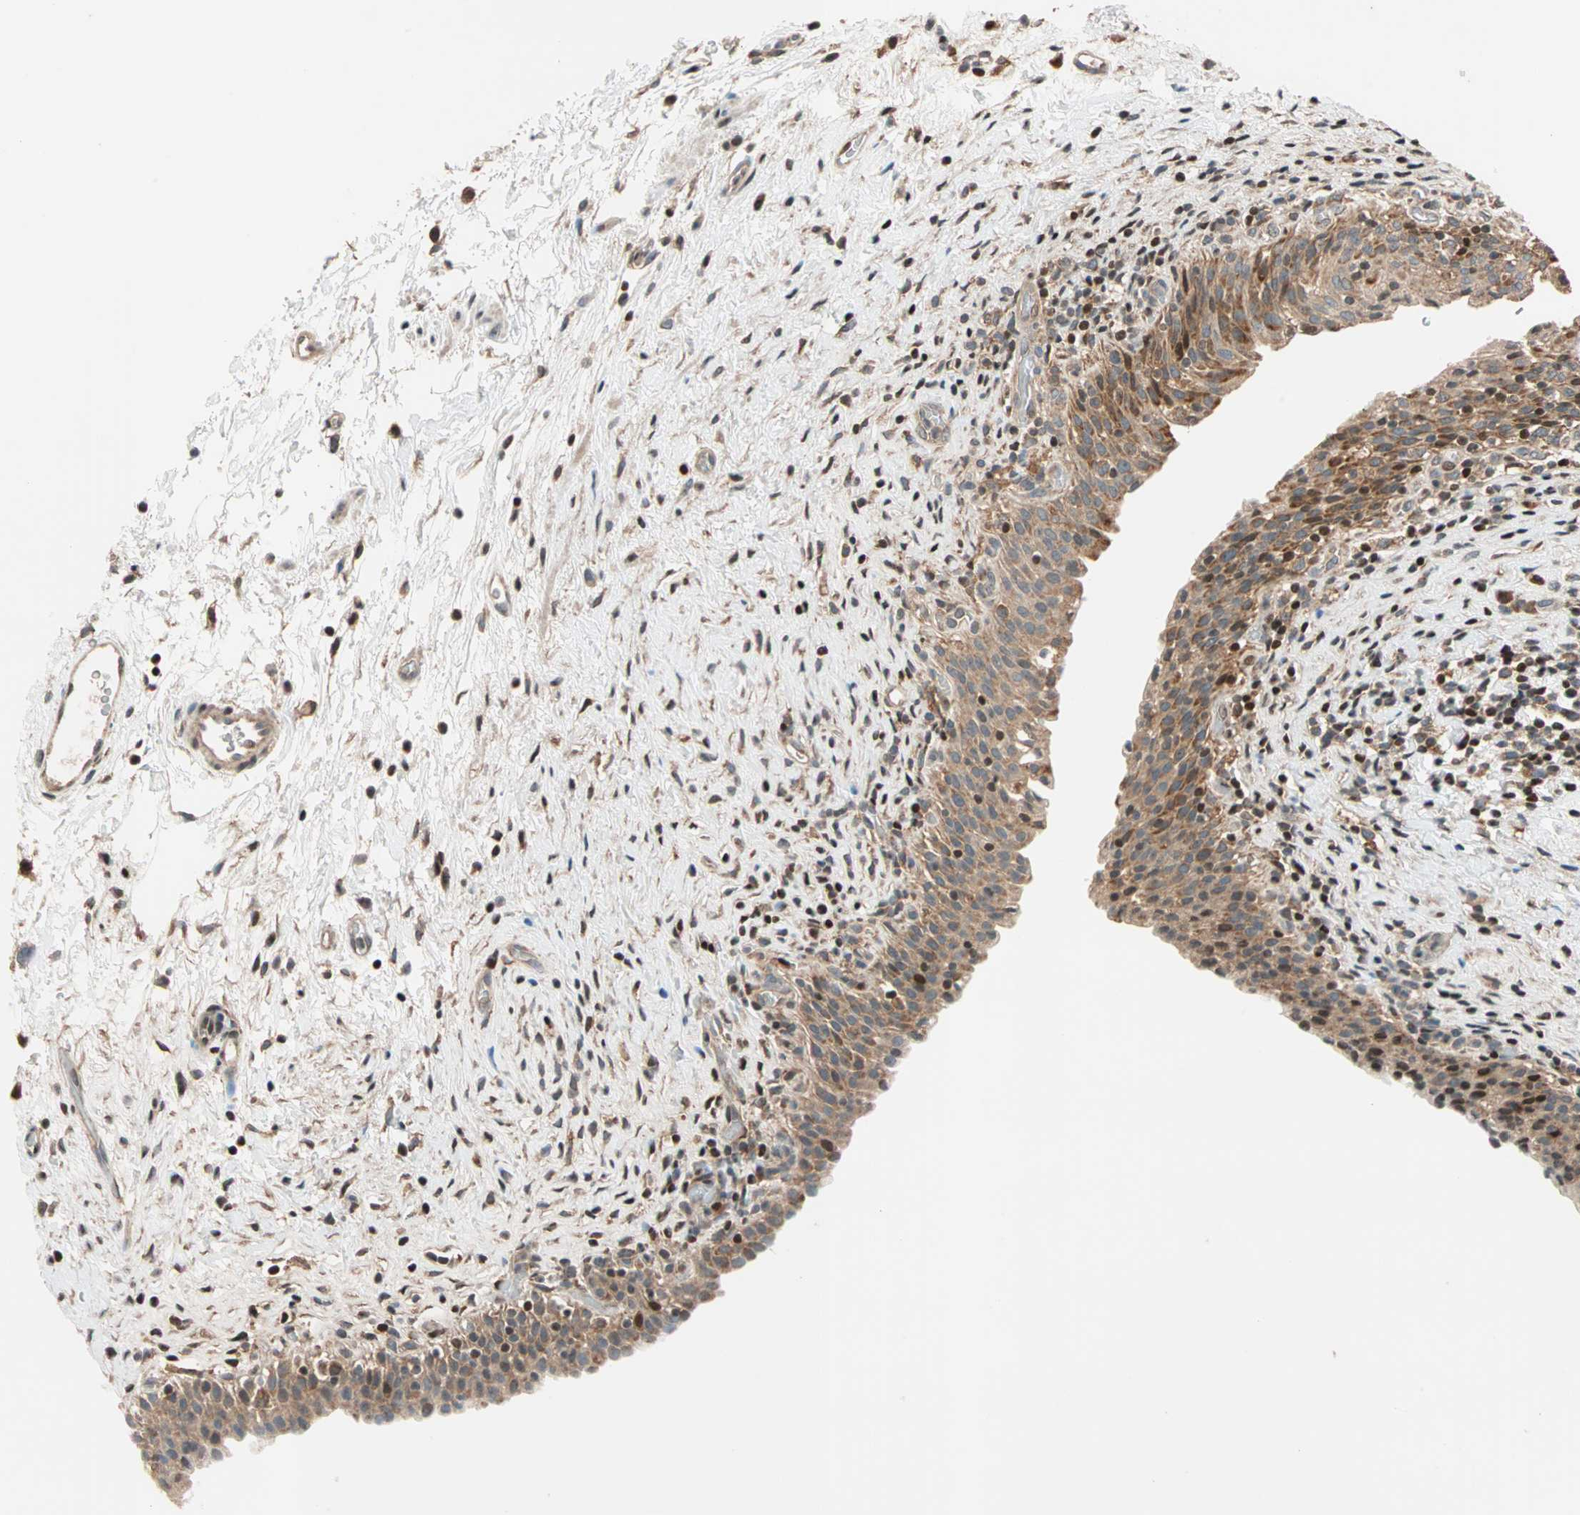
{"staining": {"intensity": "moderate", "quantity": ">75%", "location": "cytoplasmic/membranous"}, "tissue": "urinary bladder", "cell_type": "Urothelial cells", "image_type": "normal", "snomed": [{"axis": "morphology", "description": "Normal tissue, NOS"}, {"axis": "topography", "description": "Urinary bladder"}], "caption": "Moderate cytoplasmic/membranous positivity for a protein is present in about >75% of urothelial cells of normal urinary bladder using IHC.", "gene": "HECW1", "patient": {"sex": "male", "age": 51}}